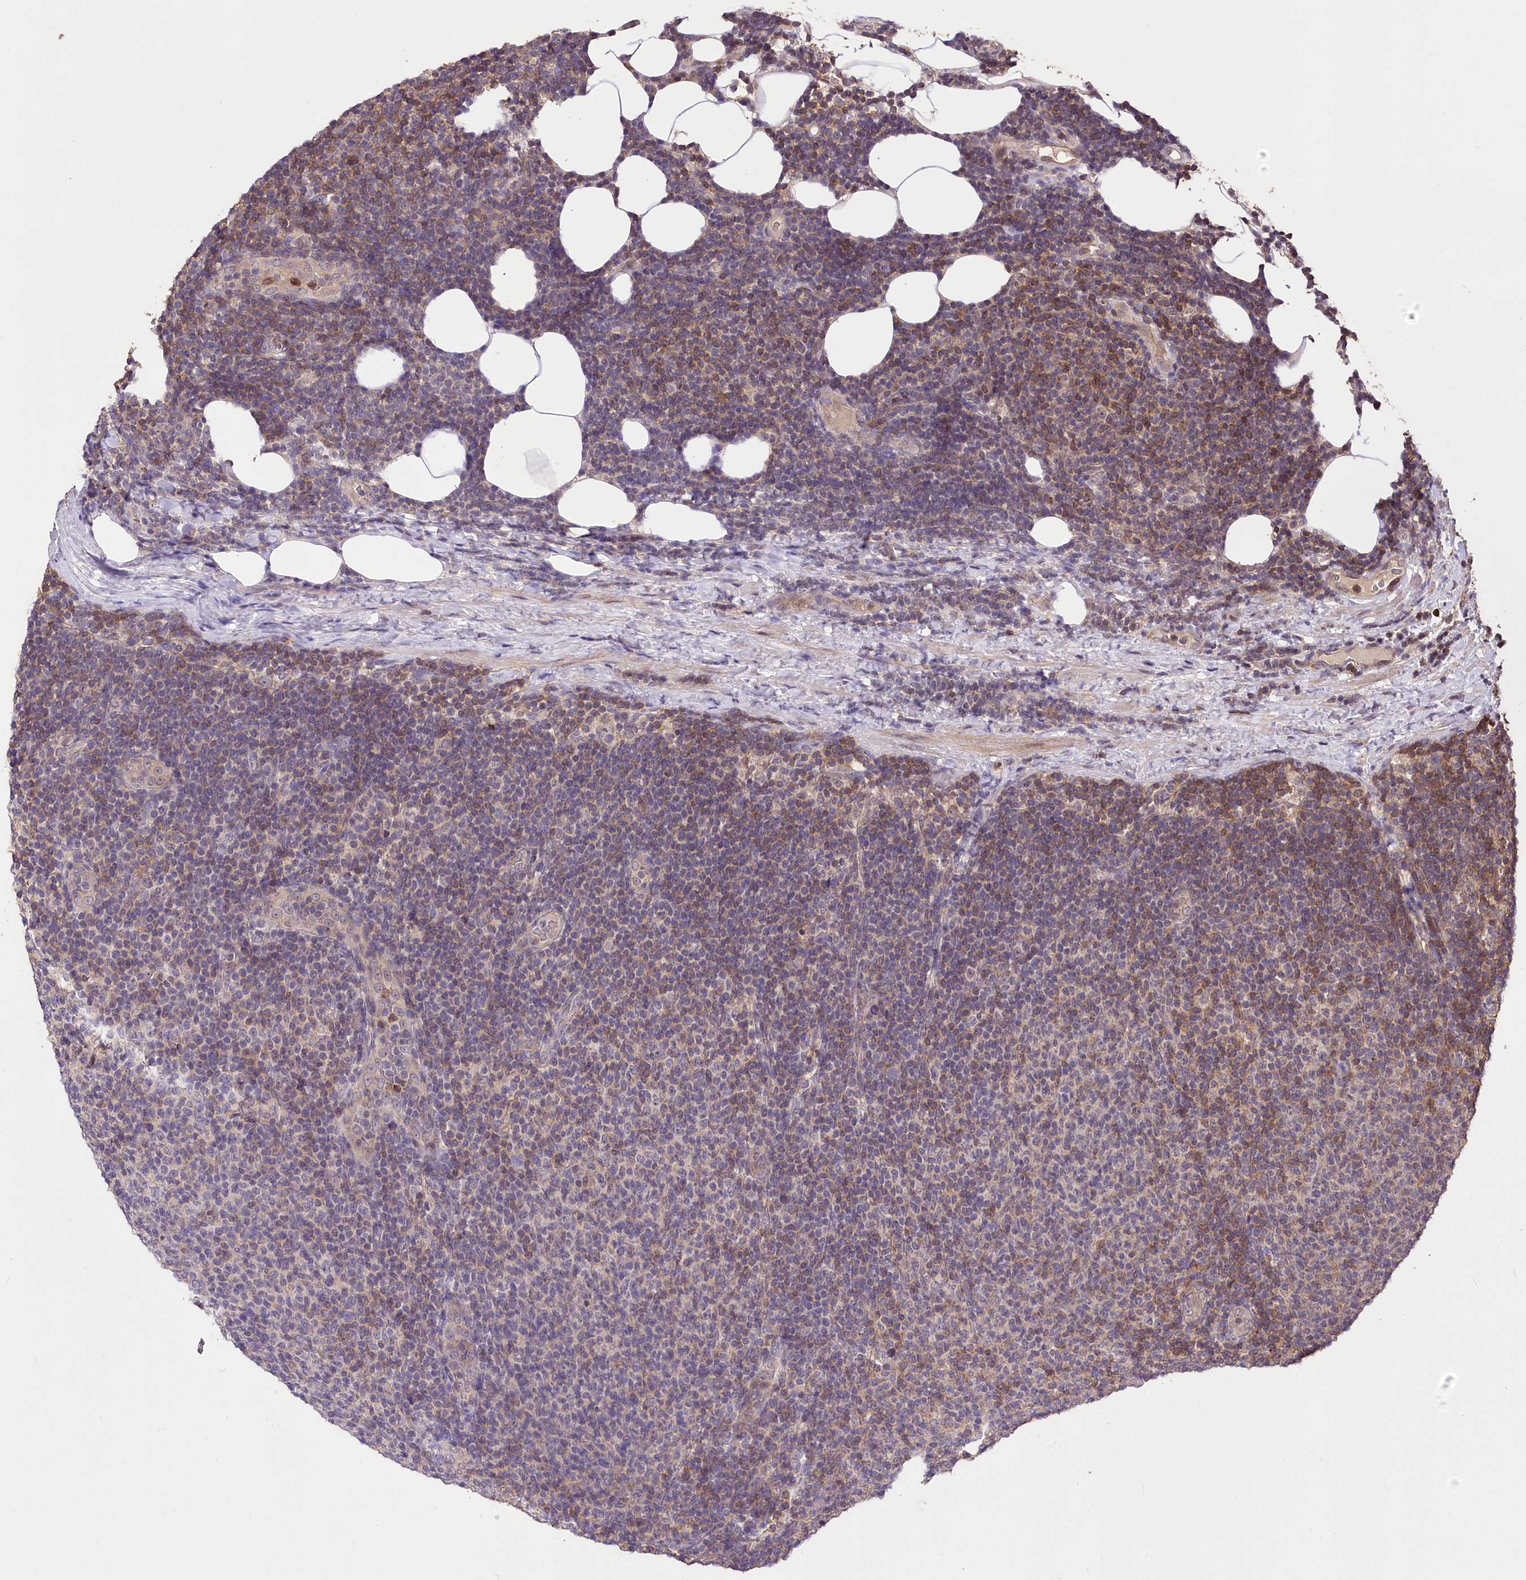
{"staining": {"intensity": "weak", "quantity": "25%-75%", "location": "cytoplasmic/membranous"}, "tissue": "lymphoma", "cell_type": "Tumor cells", "image_type": "cancer", "snomed": [{"axis": "morphology", "description": "Malignant lymphoma, non-Hodgkin's type, Low grade"}, {"axis": "topography", "description": "Lymph node"}], "caption": "This is a histology image of IHC staining of lymphoma, which shows weak positivity in the cytoplasmic/membranous of tumor cells.", "gene": "SERGEF", "patient": {"sex": "male", "age": 66}}